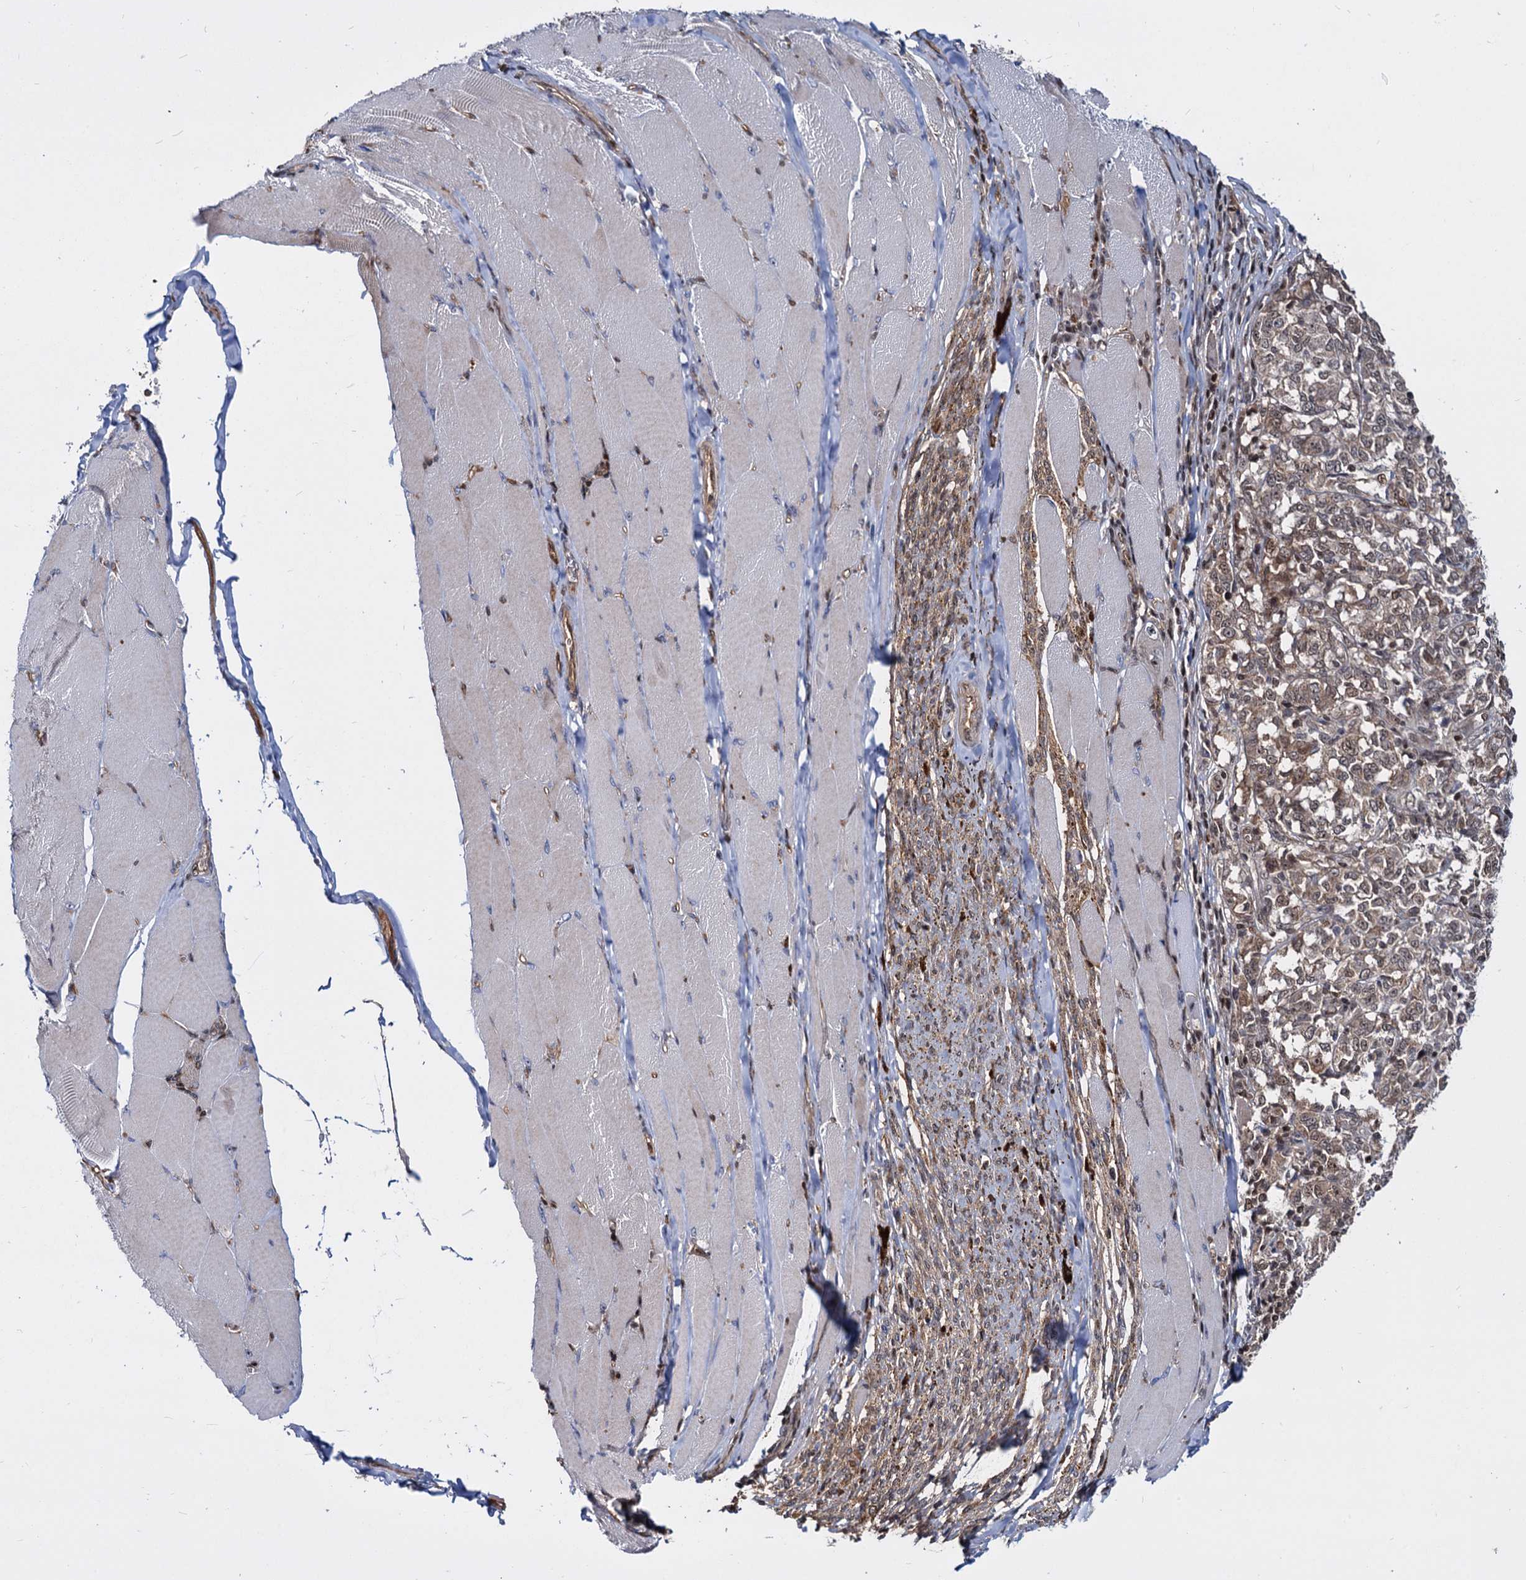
{"staining": {"intensity": "weak", "quantity": ">75%", "location": "nuclear"}, "tissue": "melanoma", "cell_type": "Tumor cells", "image_type": "cancer", "snomed": [{"axis": "morphology", "description": "Malignant melanoma, NOS"}, {"axis": "topography", "description": "Skin"}], "caption": "Protein analysis of malignant melanoma tissue demonstrates weak nuclear staining in about >75% of tumor cells.", "gene": "UBLCP1", "patient": {"sex": "female", "age": 72}}